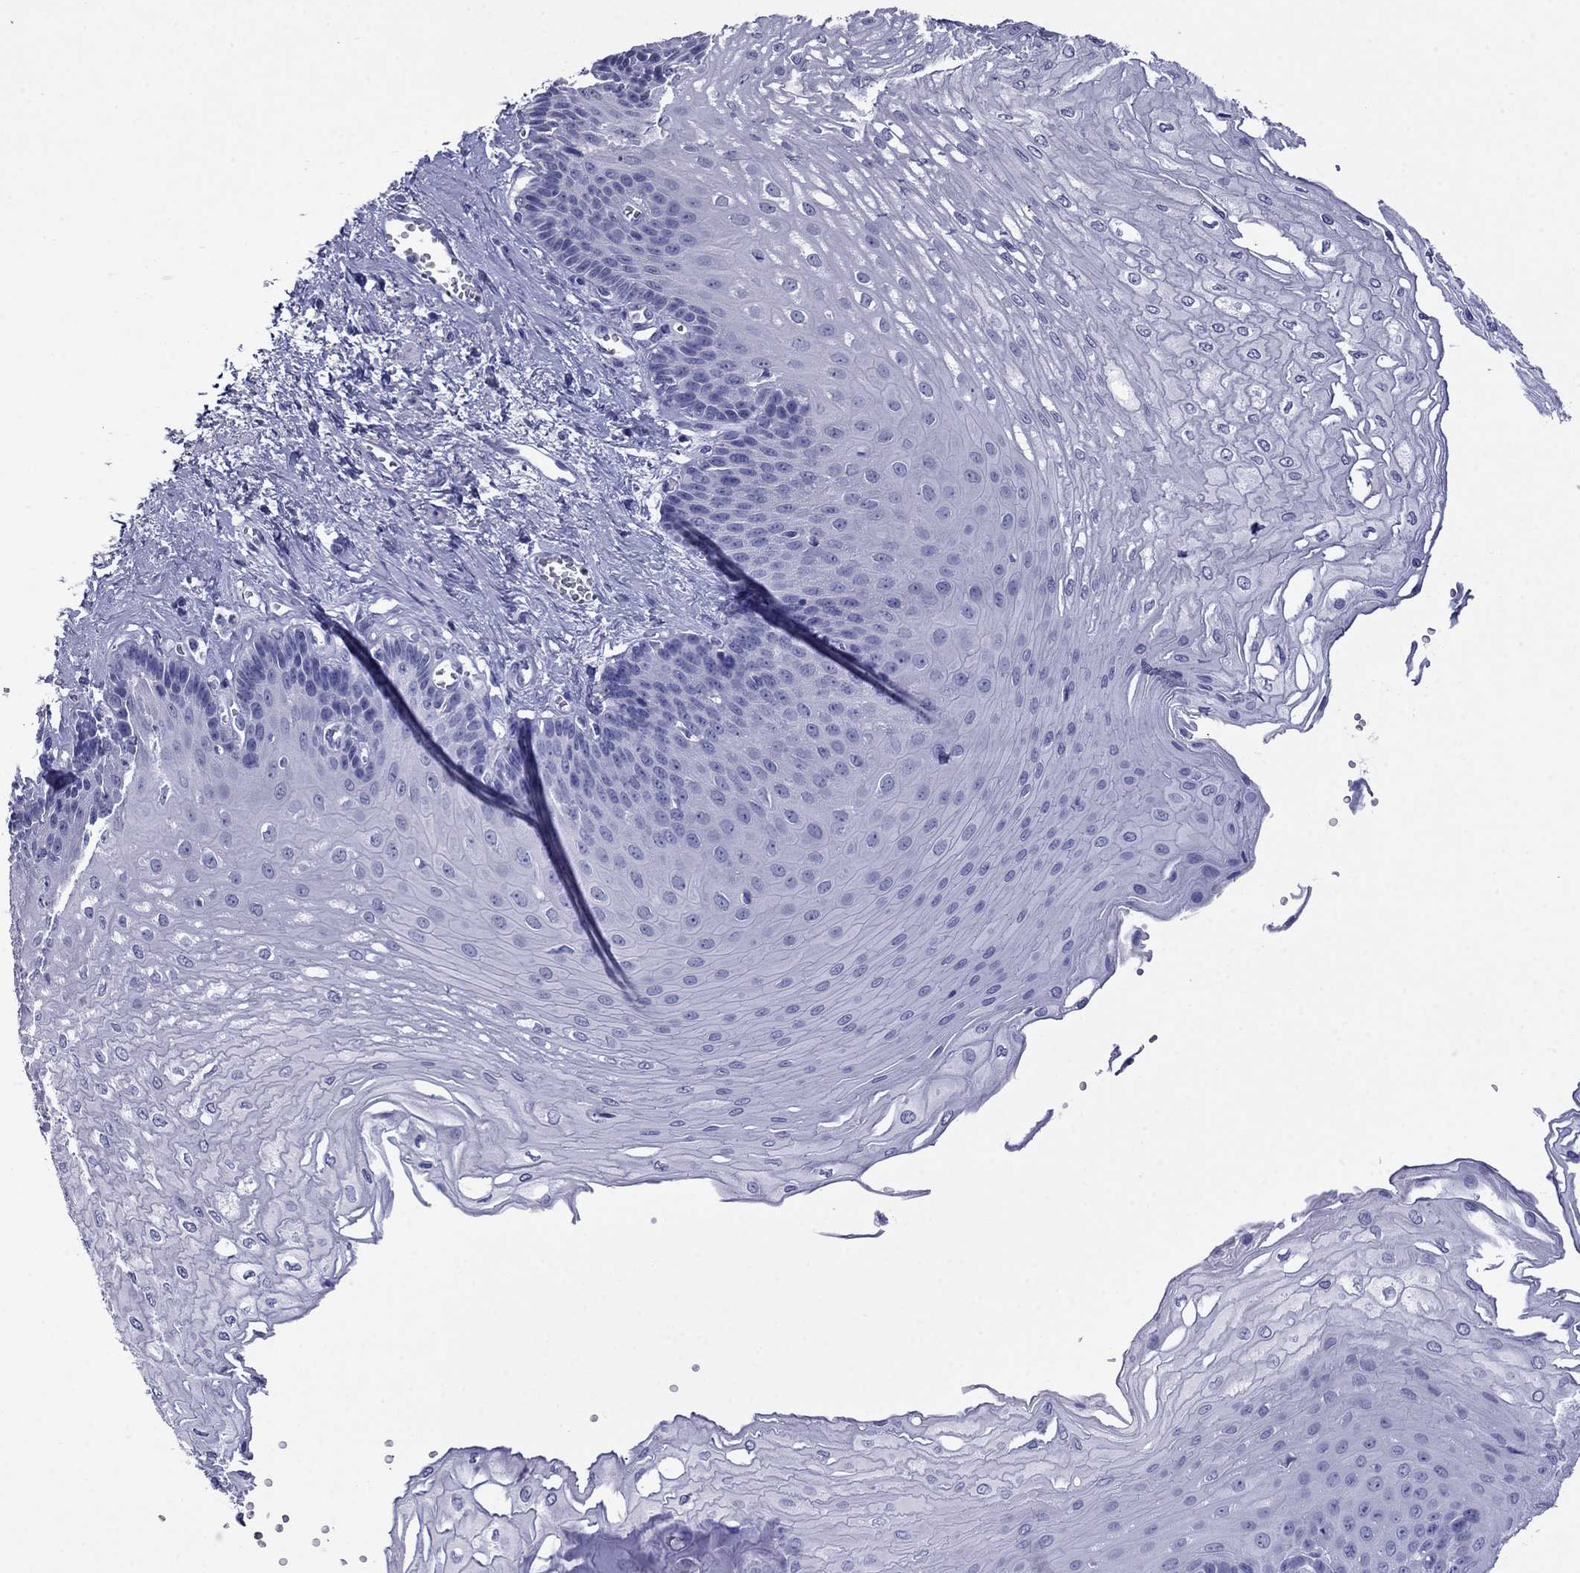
{"staining": {"intensity": "negative", "quantity": "none", "location": "none"}, "tissue": "esophagus", "cell_type": "Squamous epithelial cells", "image_type": "normal", "snomed": [{"axis": "morphology", "description": "Normal tissue, NOS"}, {"axis": "topography", "description": "Esophagus"}], "caption": "This is a image of IHC staining of unremarkable esophagus, which shows no staining in squamous epithelial cells. (Stains: DAB (3,3'-diaminobenzidine) IHC with hematoxylin counter stain, Microscopy: brightfield microscopy at high magnification).", "gene": "MYO15A", "patient": {"sex": "female", "age": 62}}